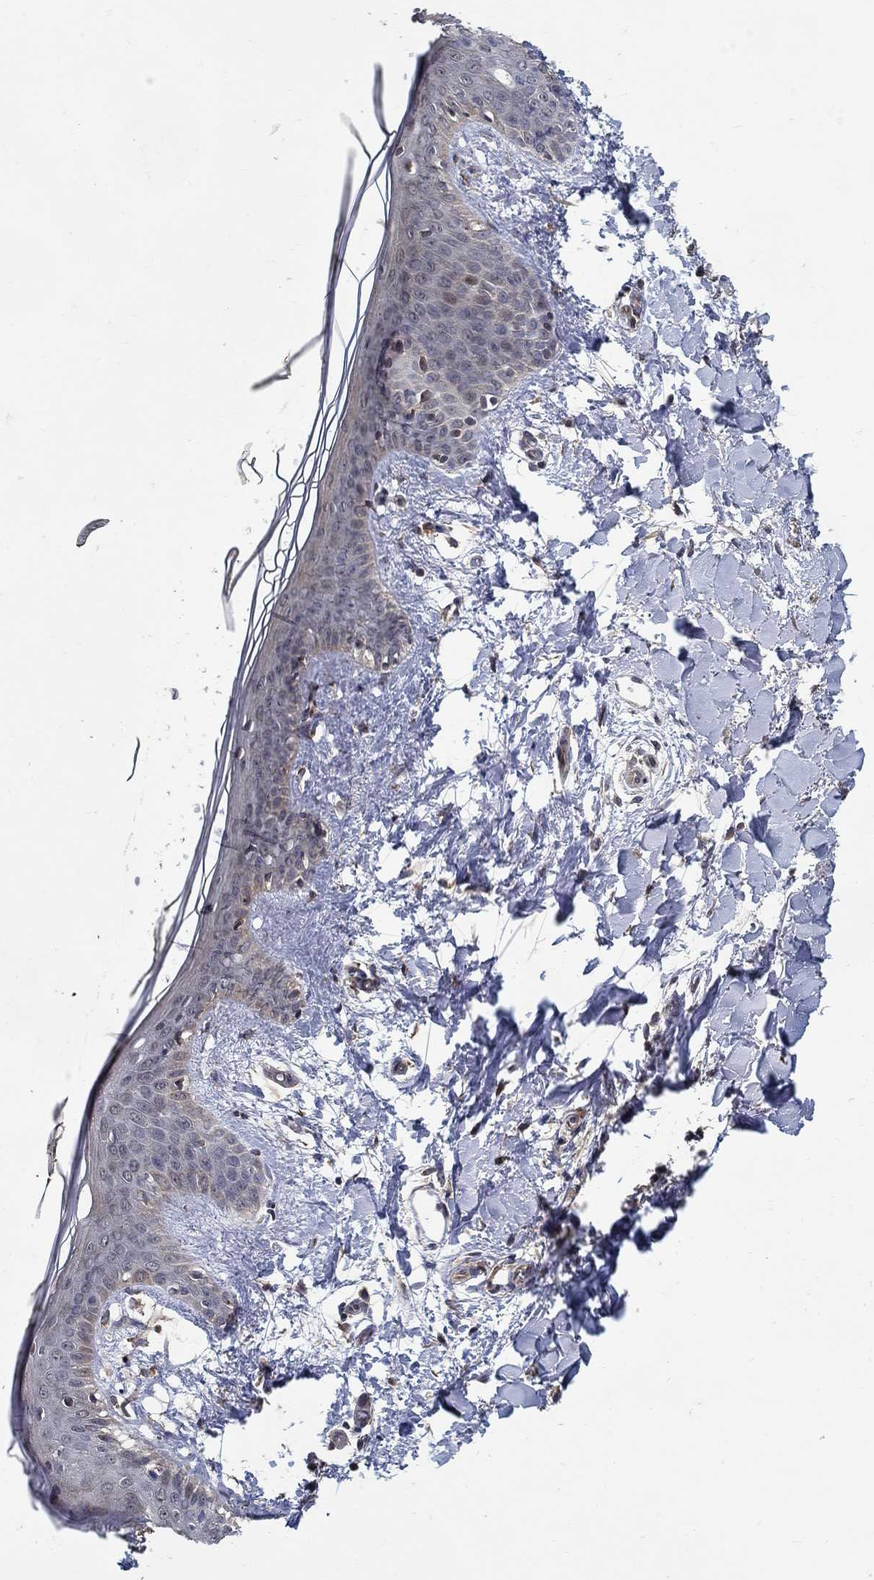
{"staining": {"intensity": "negative", "quantity": "none", "location": "none"}, "tissue": "skin", "cell_type": "Fibroblasts", "image_type": "normal", "snomed": [{"axis": "morphology", "description": "Normal tissue, NOS"}, {"axis": "topography", "description": "Skin"}], "caption": "Immunohistochemistry (IHC) image of benign skin stained for a protein (brown), which shows no staining in fibroblasts.", "gene": "ZNF594", "patient": {"sex": "female", "age": 34}}